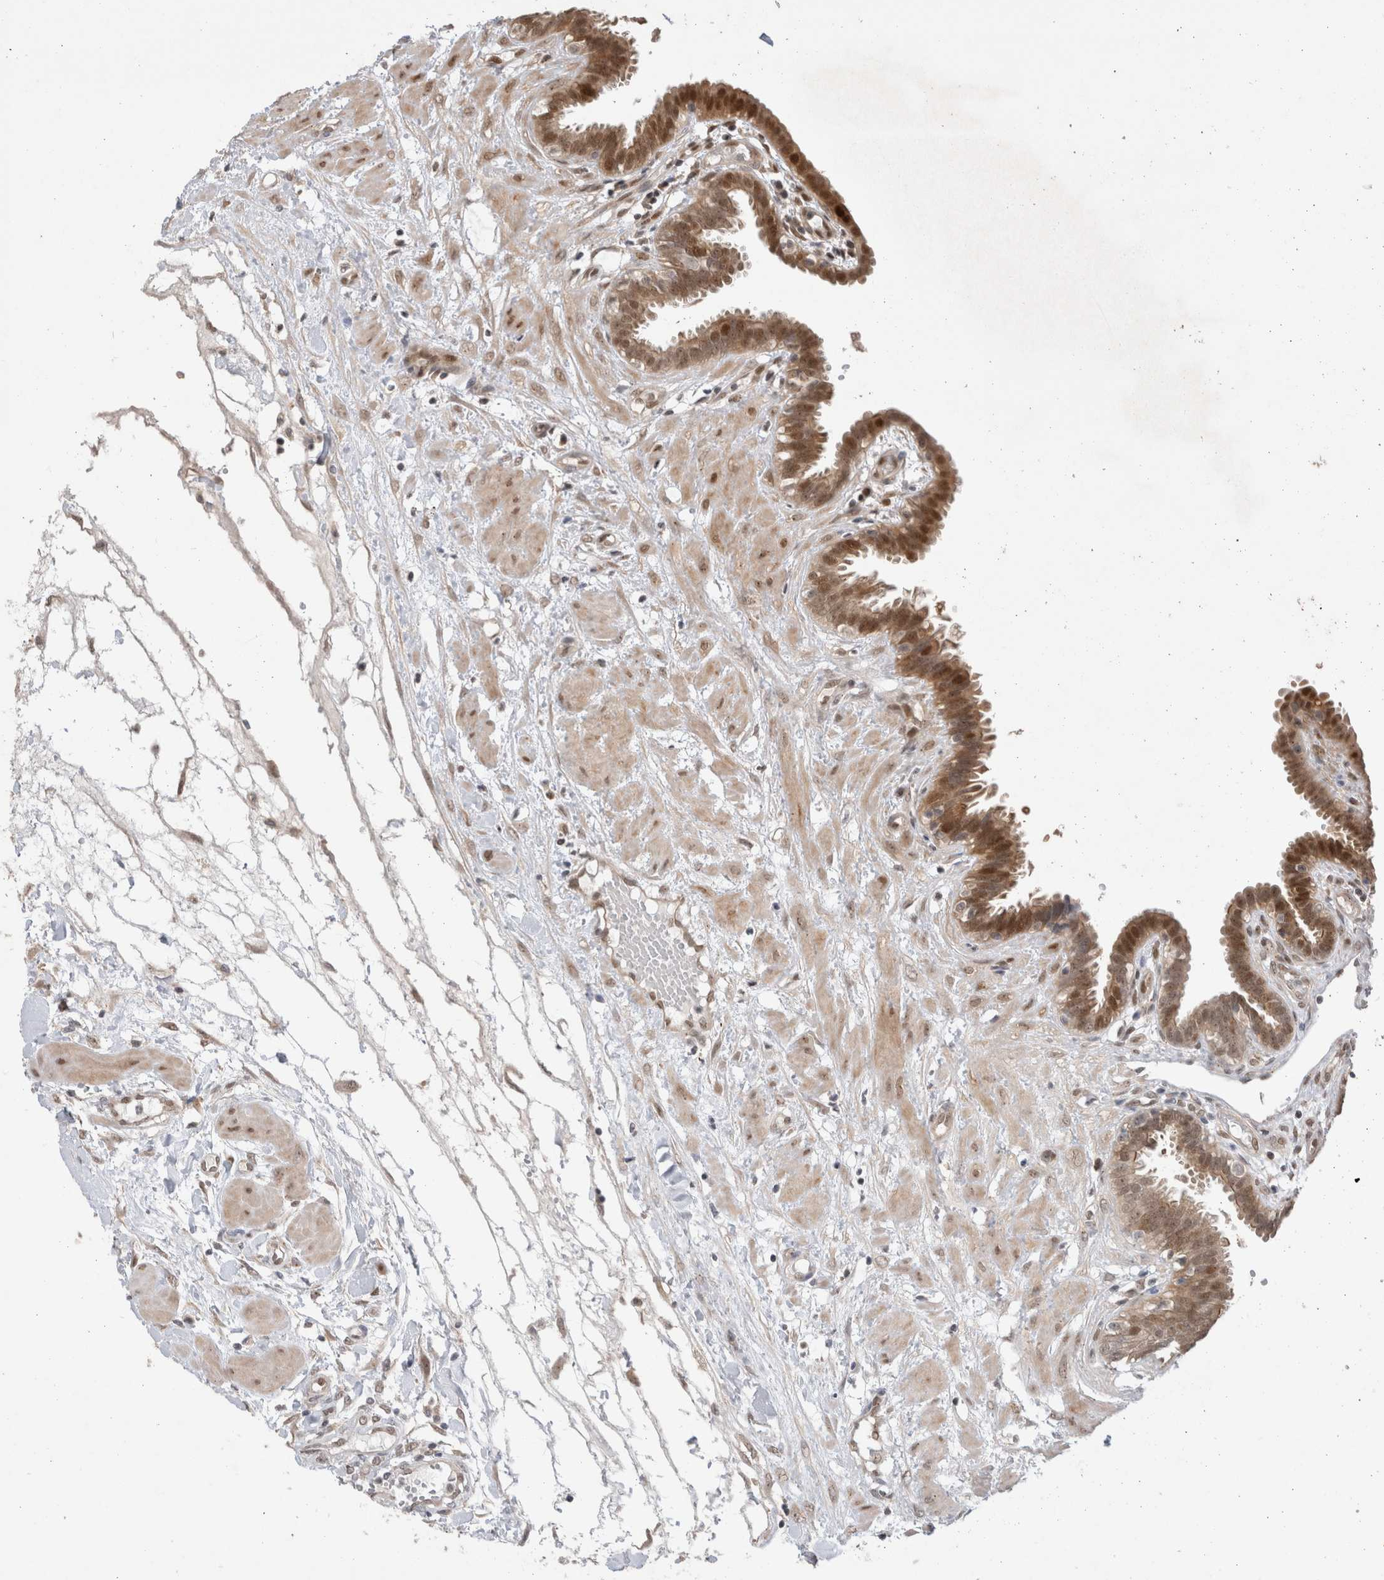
{"staining": {"intensity": "moderate", "quantity": ">75%", "location": "cytoplasmic/membranous,nuclear"}, "tissue": "fallopian tube", "cell_type": "Glandular cells", "image_type": "normal", "snomed": [{"axis": "morphology", "description": "Normal tissue, NOS"}, {"axis": "topography", "description": "Fallopian tube"}, {"axis": "topography", "description": "Placenta"}], "caption": "DAB (3,3'-diaminobenzidine) immunohistochemical staining of unremarkable human fallopian tube exhibits moderate cytoplasmic/membranous,nuclear protein positivity in about >75% of glandular cells.", "gene": "SLC29A1", "patient": {"sex": "female", "age": 32}}